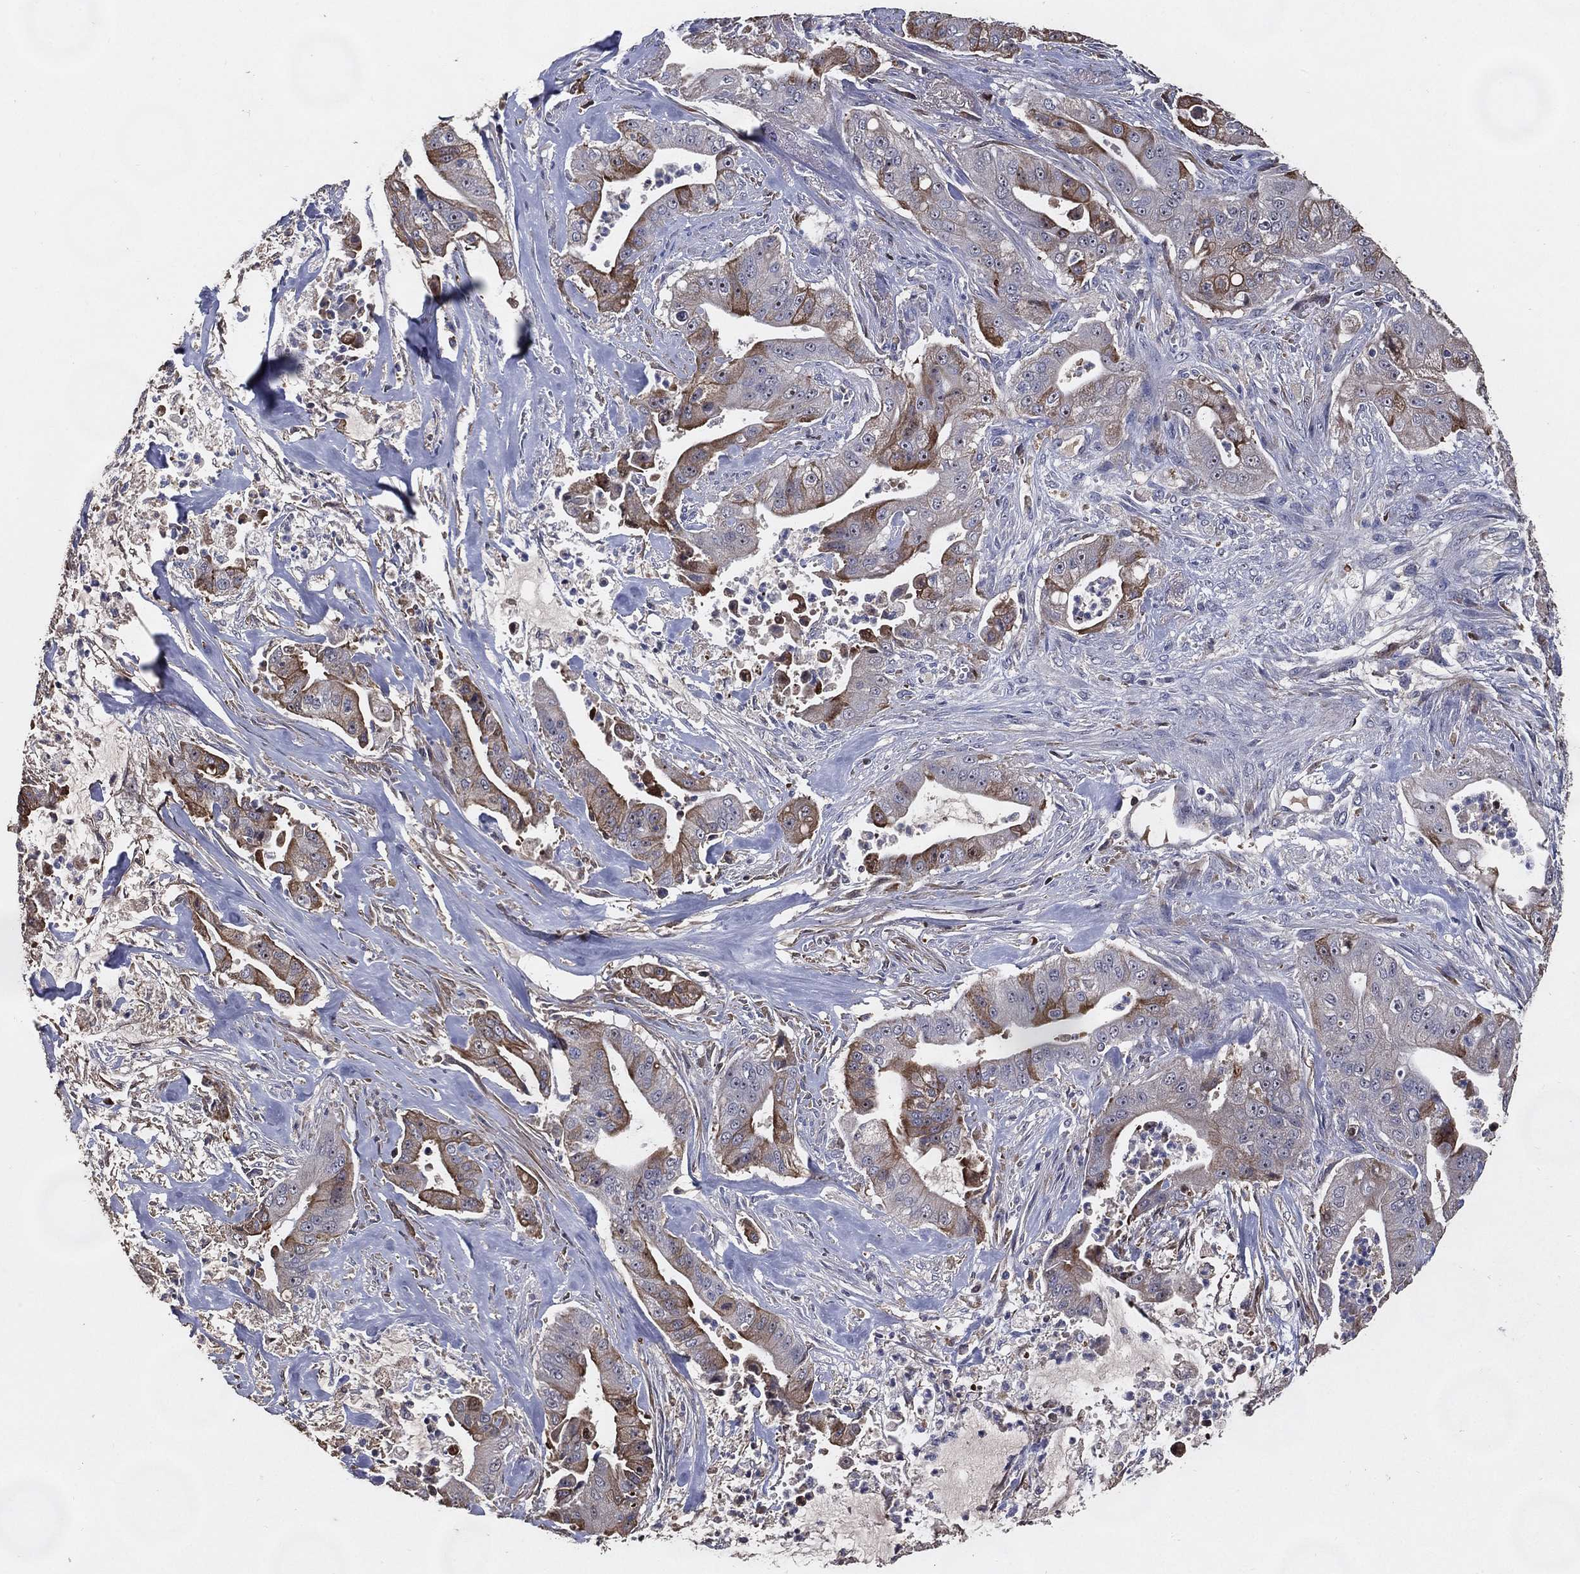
{"staining": {"intensity": "moderate", "quantity": "<25%", "location": "cytoplasmic/membranous"}, "tissue": "pancreatic cancer", "cell_type": "Tumor cells", "image_type": "cancer", "snomed": [{"axis": "morphology", "description": "Normal tissue, NOS"}, {"axis": "morphology", "description": "Inflammation, NOS"}, {"axis": "morphology", "description": "Adenocarcinoma, NOS"}, {"axis": "topography", "description": "Pancreas"}], "caption": "Immunohistochemical staining of pancreatic cancer displays low levels of moderate cytoplasmic/membranous staining in about <25% of tumor cells. The staining was performed using DAB (3,3'-diaminobenzidine) to visualize the protein expression in brown, while the nuclei were stained in blue with hematoxylin (Magnification: 20x).", "gene": "EFNA1", "patient": {"sex": "male", "age": 57}}